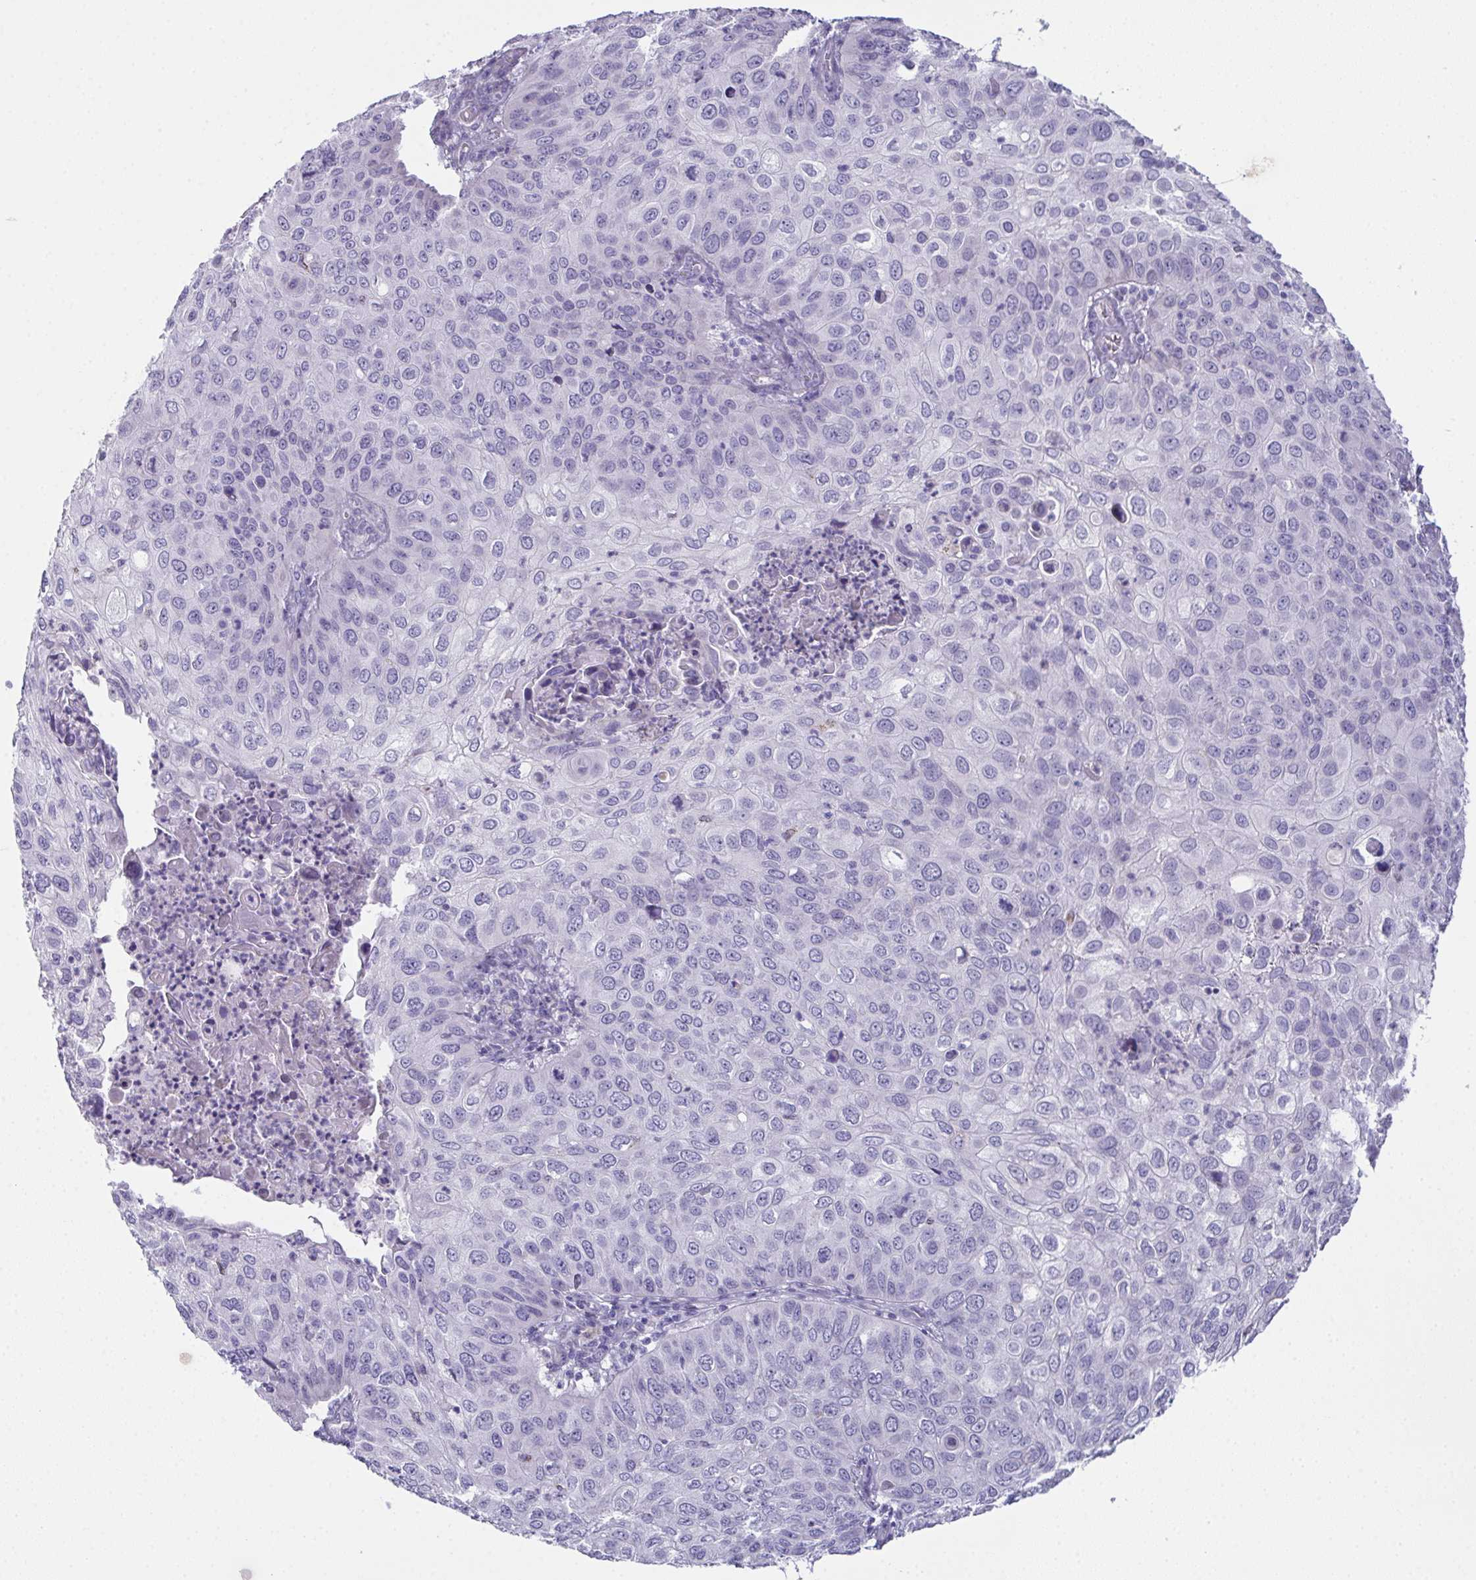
{"staining": {"intensity": "negative", "quantity": "none", "location": "none"}, "tissue": "skin cancer", "cell_type": "Tumor cells", "image_type": "cancer", "snomed": [{"axis": "morphology", "description": "Squamous cell carcinoma, NOS"}, {"axis": "topography", "description": "Skin"}], "caption": "Immunohistochemistry (IHC) photomicrograph of human skin cancer stained for a protein (brown), which reveals no expression in tumor cells.", "gene": "TEX19", "patient": {"sex": "male", "age": 87}}